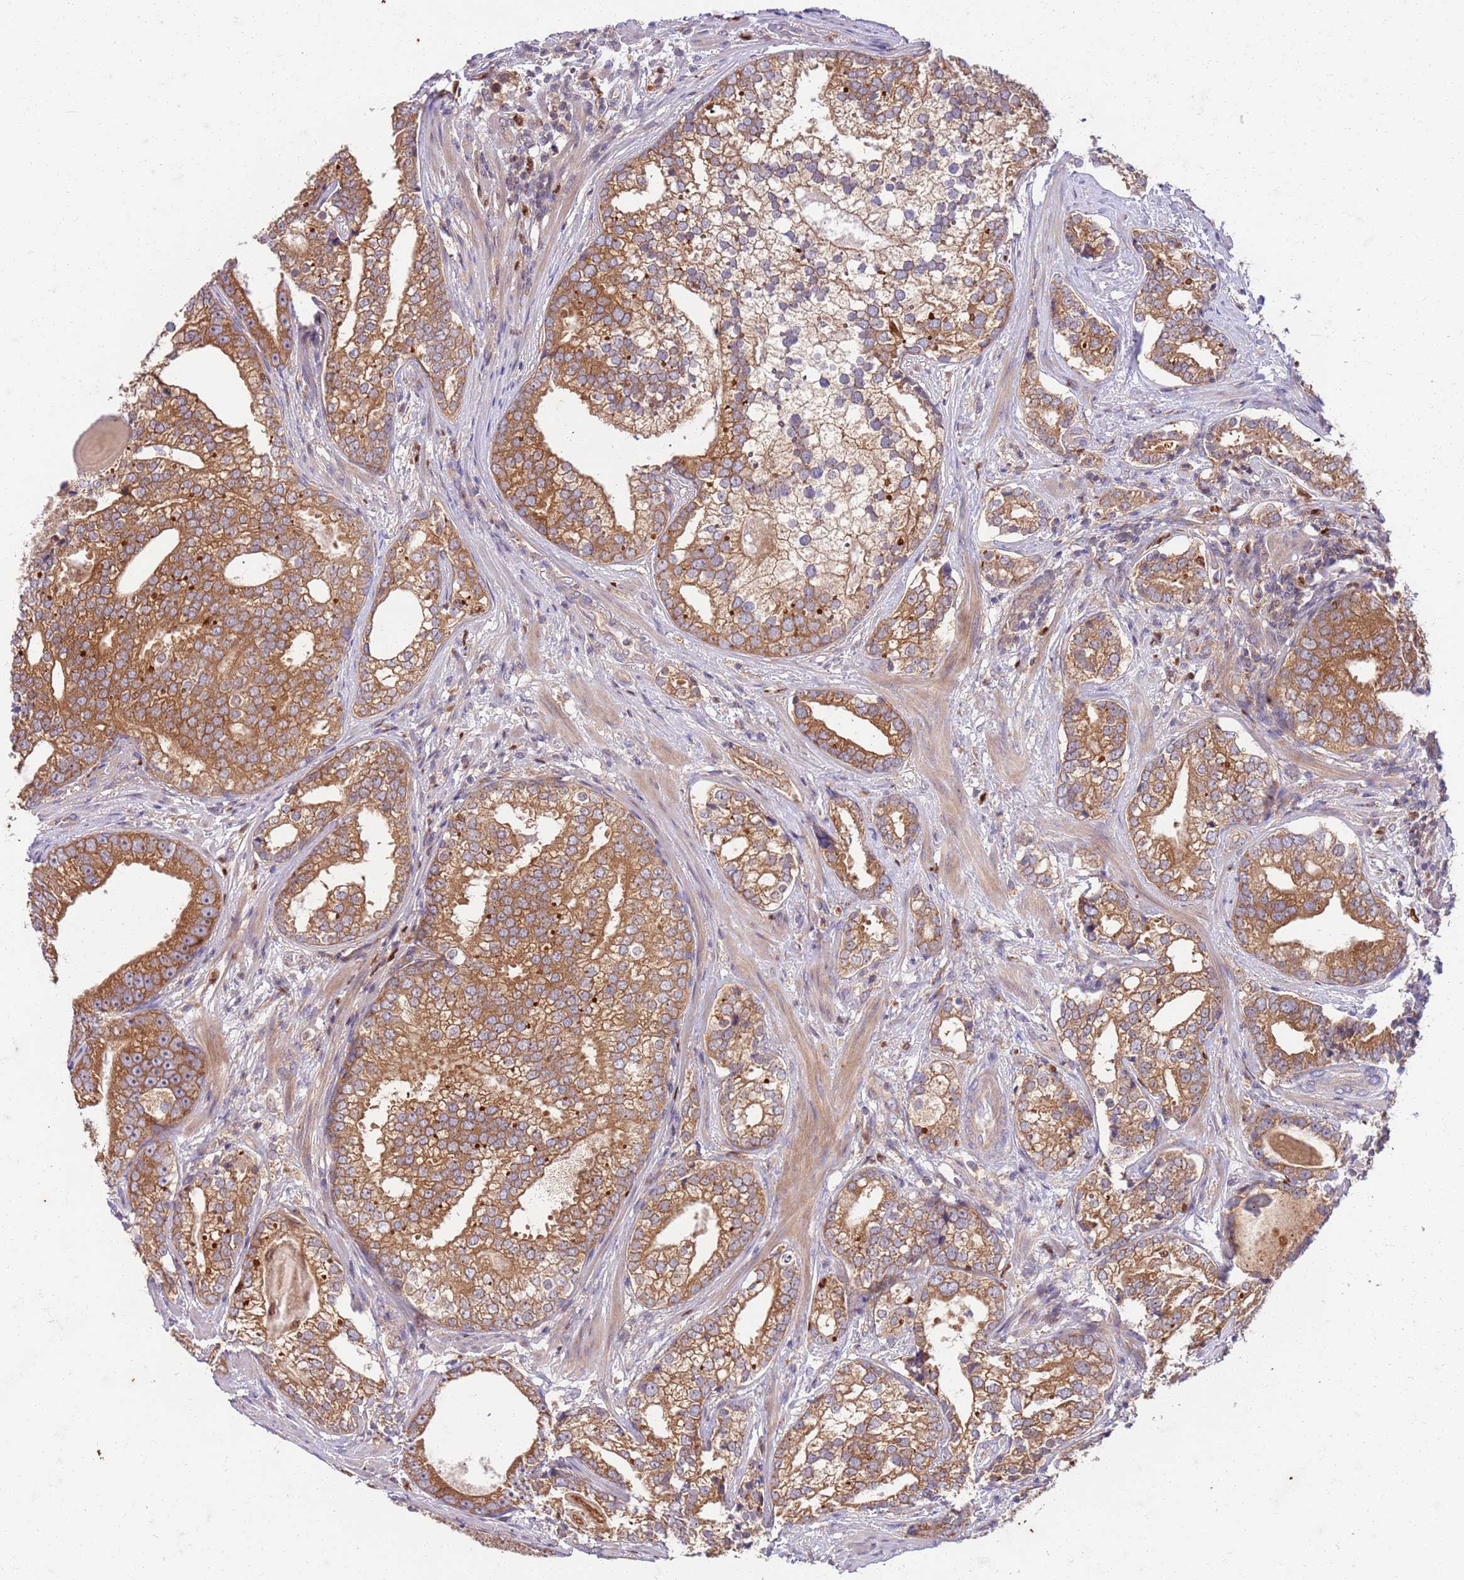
{"staining": {"intensity": "moderate", "quantity": ">75%", "location": "cytoplasmic/membranous"}, "tissue": "prostate cancer", "cell_type": "Tumor cells", "image_type": "cancer", "snomed": [{"axis": "morphology", "description": "Adenocarcinoma, High grade"}, {"axis": "topography", "description": "Prostate"}], "caption": "DAB immunohistochemical staining of prostate cancer (adenocarcinoma (high-grade)) reveals moderate cytoplasmic/membranous protein expression in about >75% of tumor cells.", "gene": "OSBP", "patient": {"sex": "male", "age": 75}}